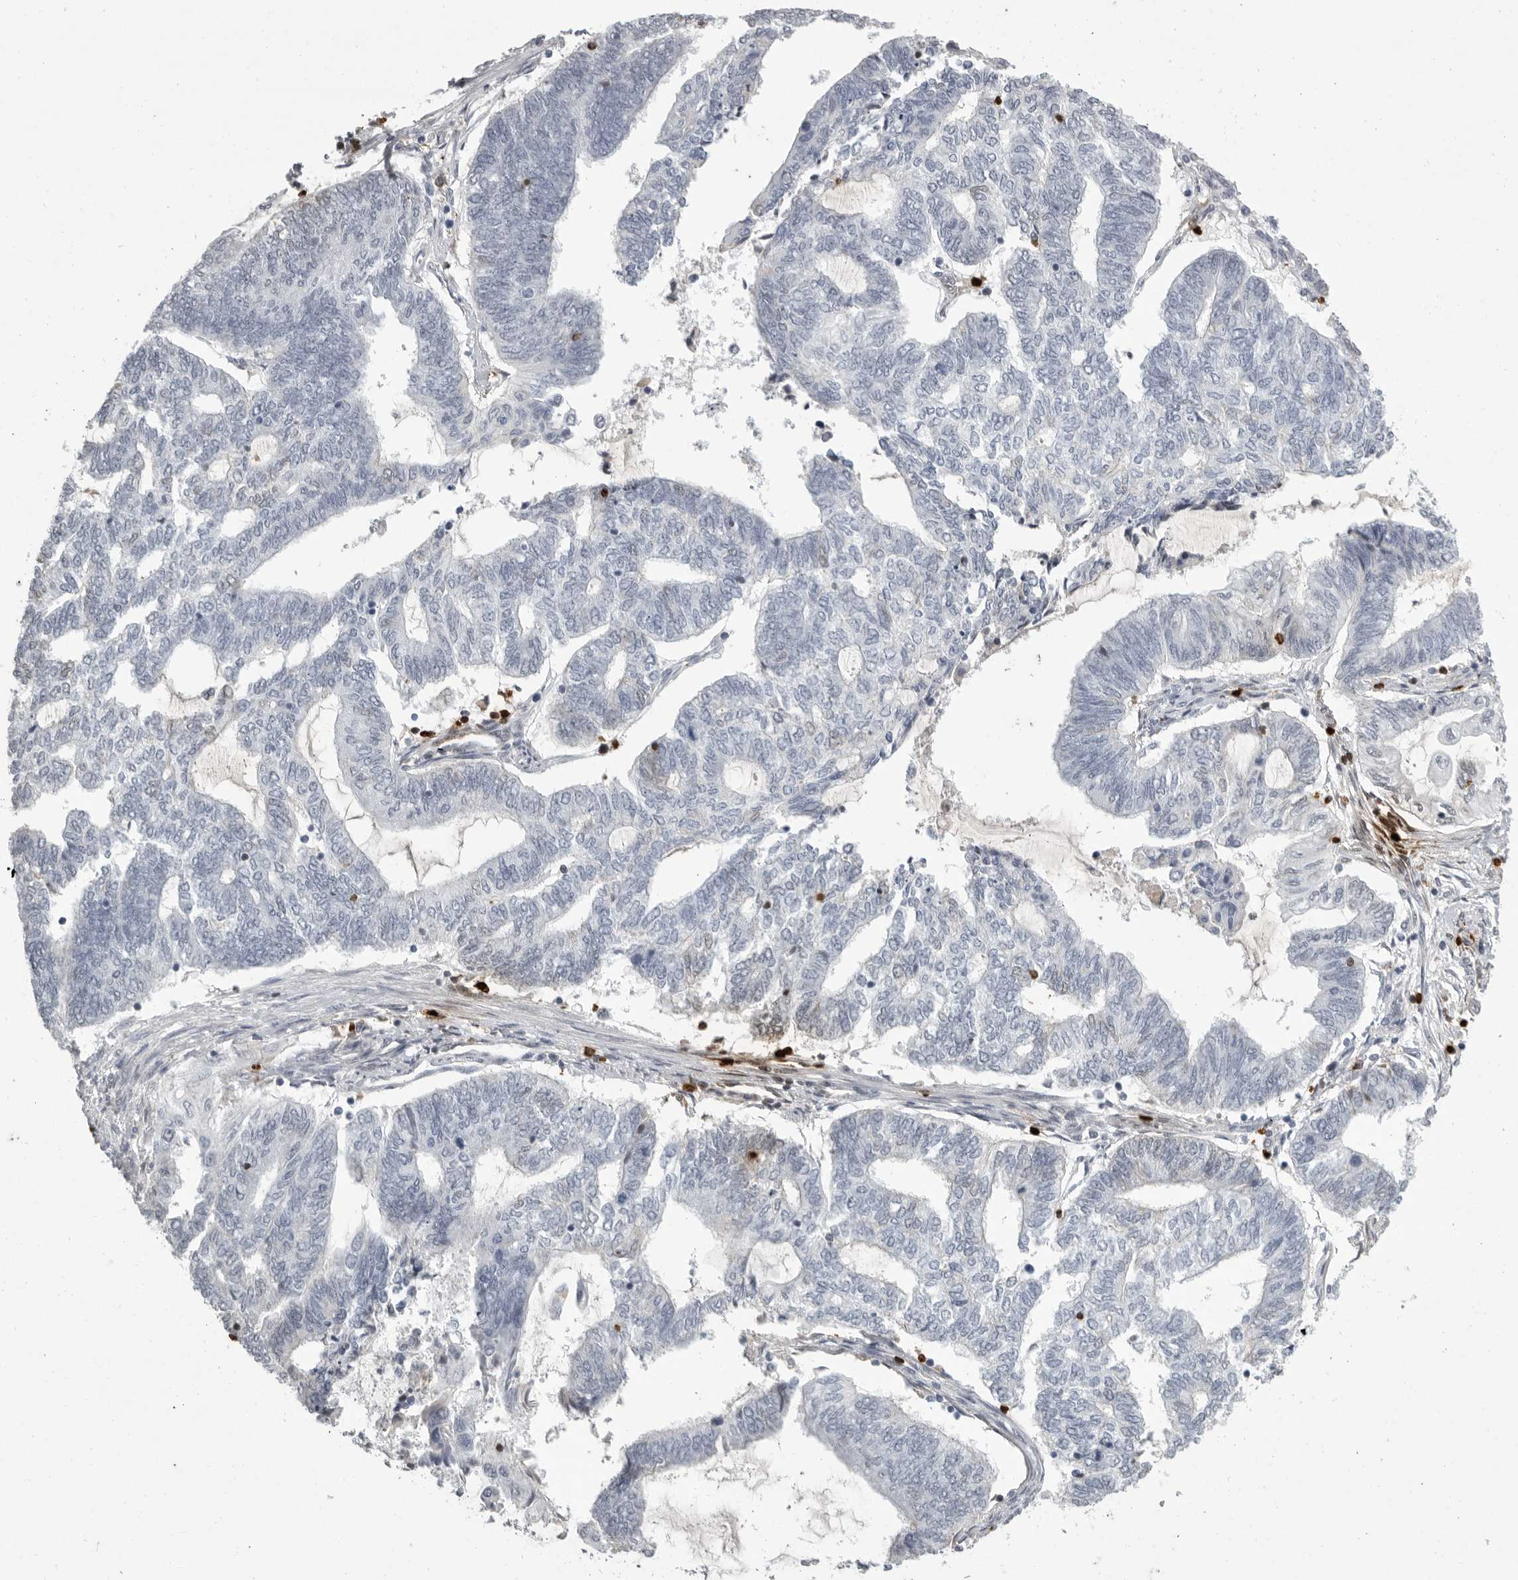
{"staining": {"intensity": "negative", "quantity": "none", "location": "none"}, "tissue": "endometrial cancer", "cell_type": "Tumor cells", "image_type": "cancer", "snomed": [{"axis": "morphology", "description": "Adenocarcinoma, NOS"}, {"axis": "topography", "description": "Uterus"}, {"axis": "topography", "description": "Endometrium"}], "caption": "High power microscopy image of an IHC micrograph of endometrial adenocarcinoma, revealing no significant staining in tumor cells. (Stains: DAB (3,3'-diaminobenzidine) IHC with hematoxylin counter stain, Microscopy: brightfield microscopy at high magnification).", "gene": "GNLY", "patient": {"sex": "female", "age": 70}}